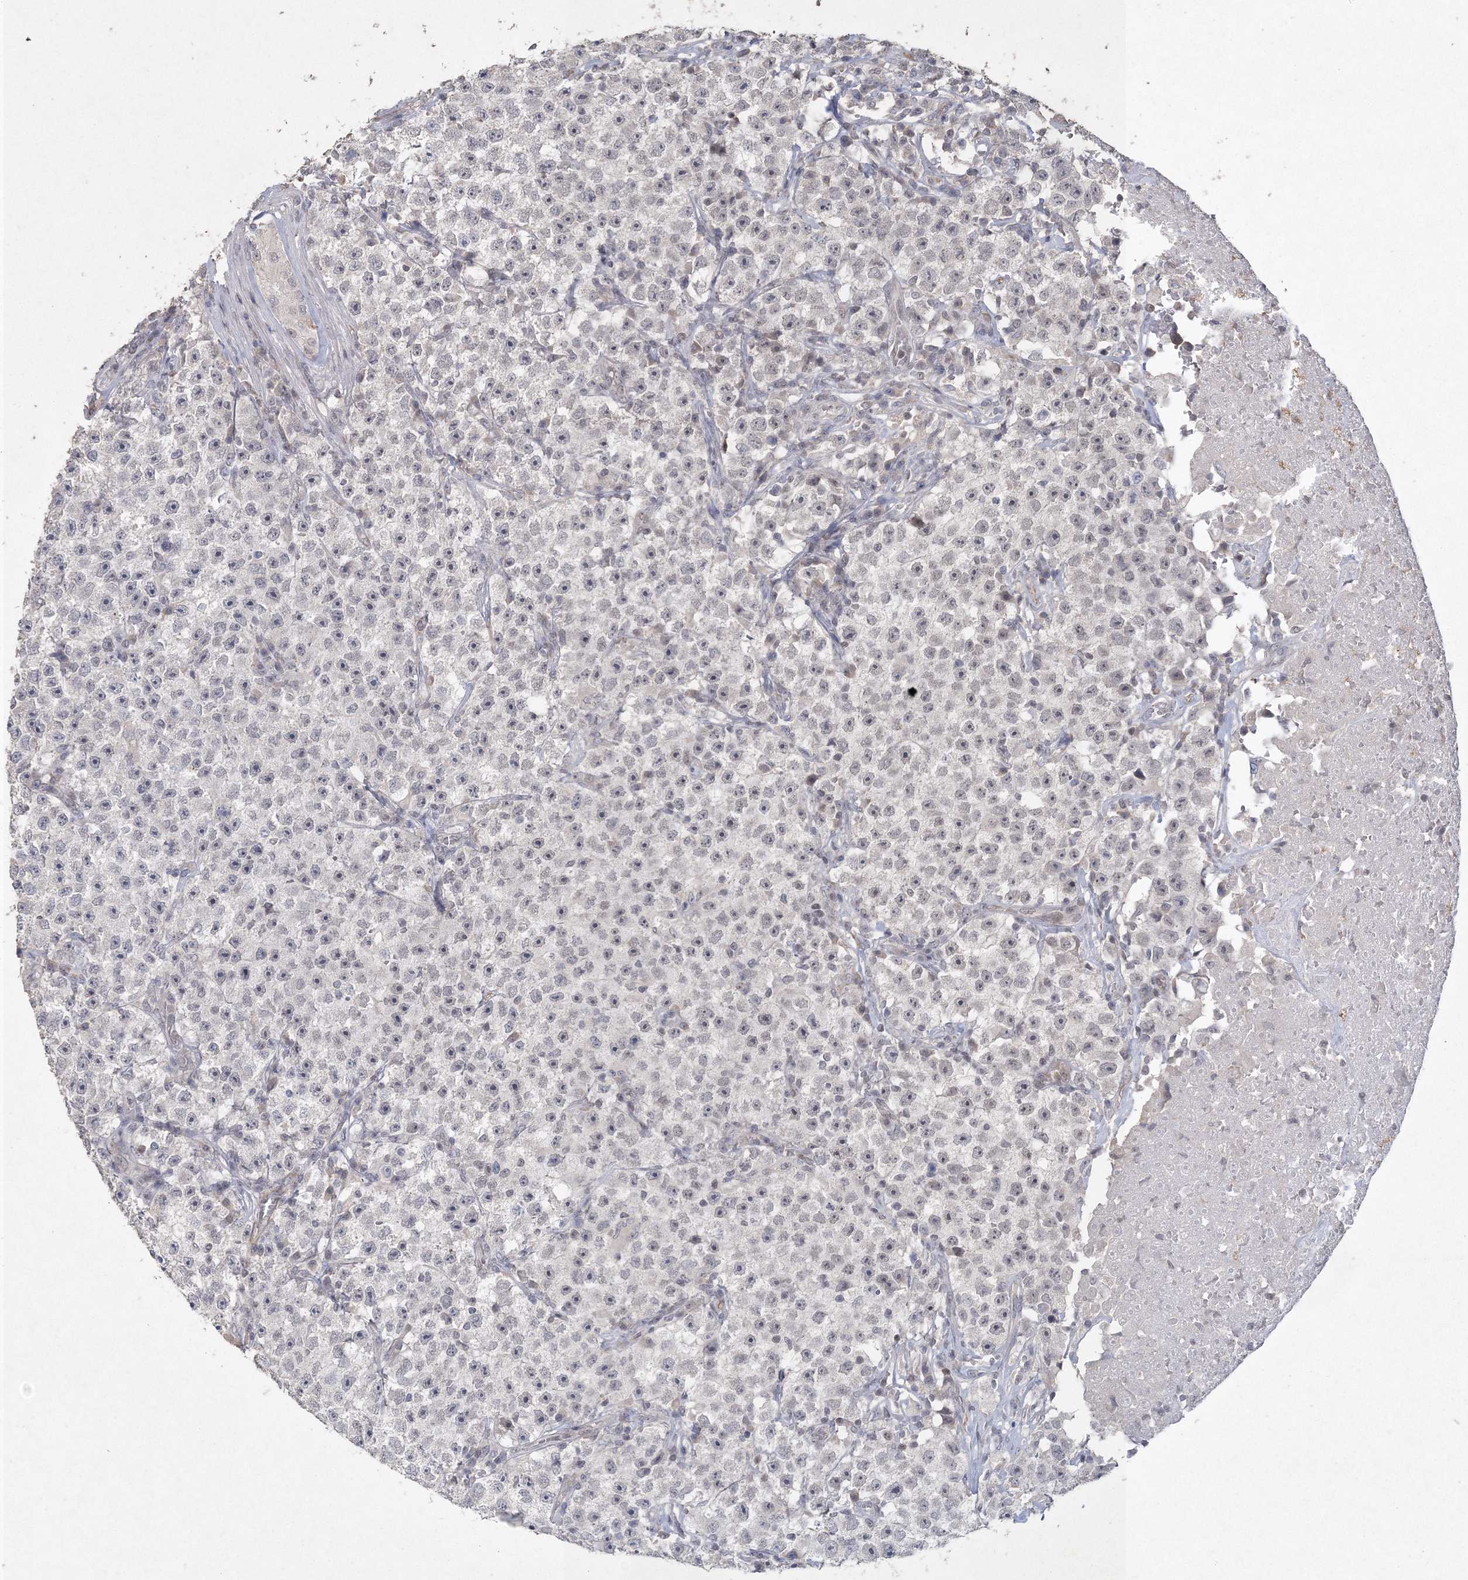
{"staining": {"intensity": "negative", "quantity": "none", "location": "none"}, "tissue": "testis cancer", "cell_type": "Tumor cells", "image_type": "cancer", "snomed": [{"axis": "morphology", "description": "Seminoma, NOS"}, {"axis": "topography", "description": "Testis"}], "caption": "Testis seminoma stained for a protein using immunohistochemistry (IHC) reveals no expression tumor cells.", "gene": "UIMC1", "patient": {"sex": "male", "age": 22}}